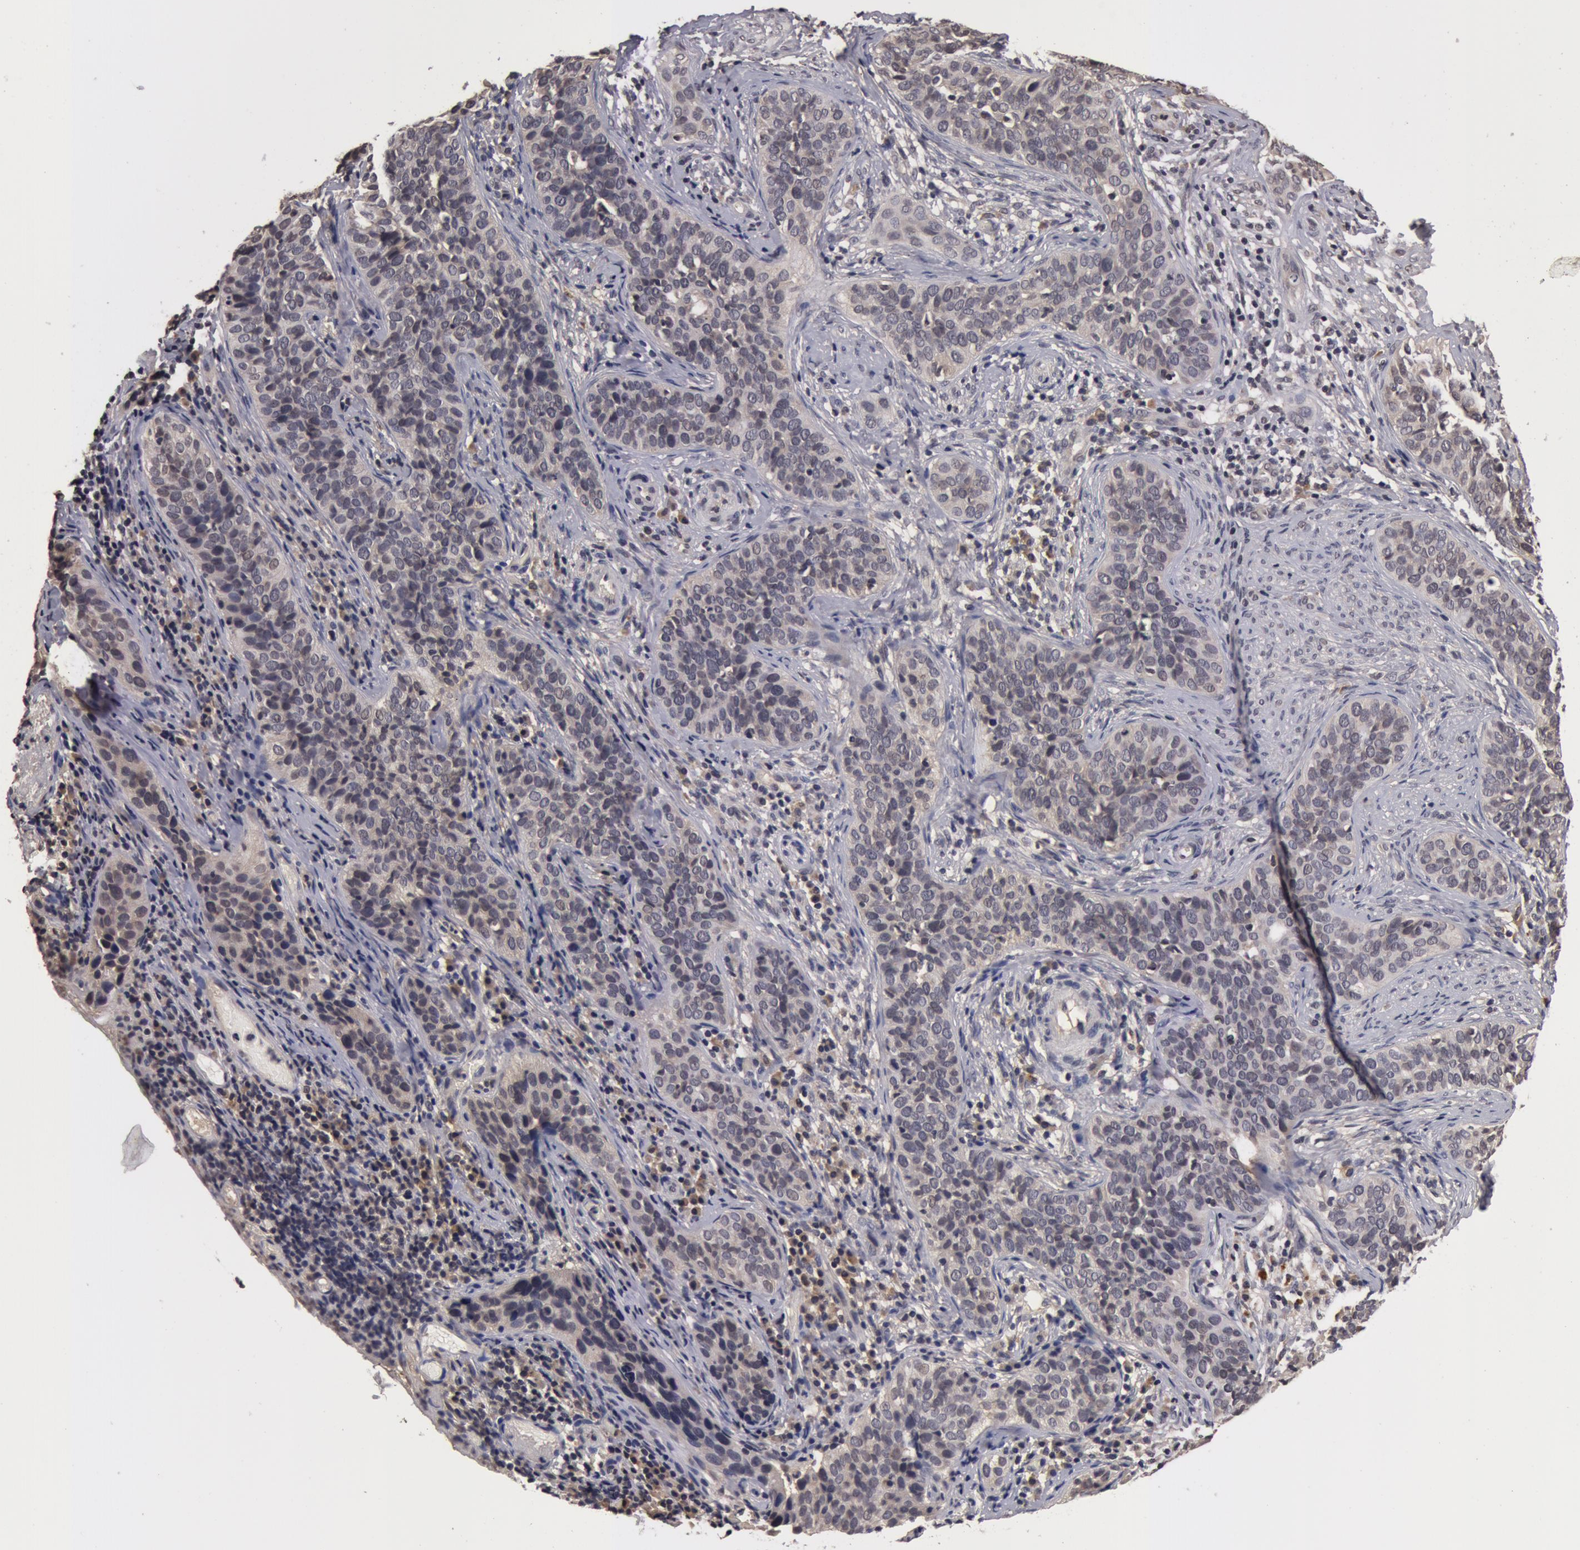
{"staining": {"intensity": "weak", "quantity": ">75%", "location": "cytoplasmic/membranous"}, "tissue": "cervical cancer", "cell_type": "Tumor cells", "image_type": "cancer", "snomed": [{"axis": "morphology", "description": "Squamous cell carcinoma, NOS"}, {"axis": "topography", "description": "Cervix"}], "caption": "Squamous cell carcinoma (cervical) tissue displays weak cytoplasmic/membranous expression in approximately >75% of tumor cells (DAB = brown stain, brightfield microscopy at high magnification).", "gene": "BCHE", "patient": {"sex": "female", "age": 31}}